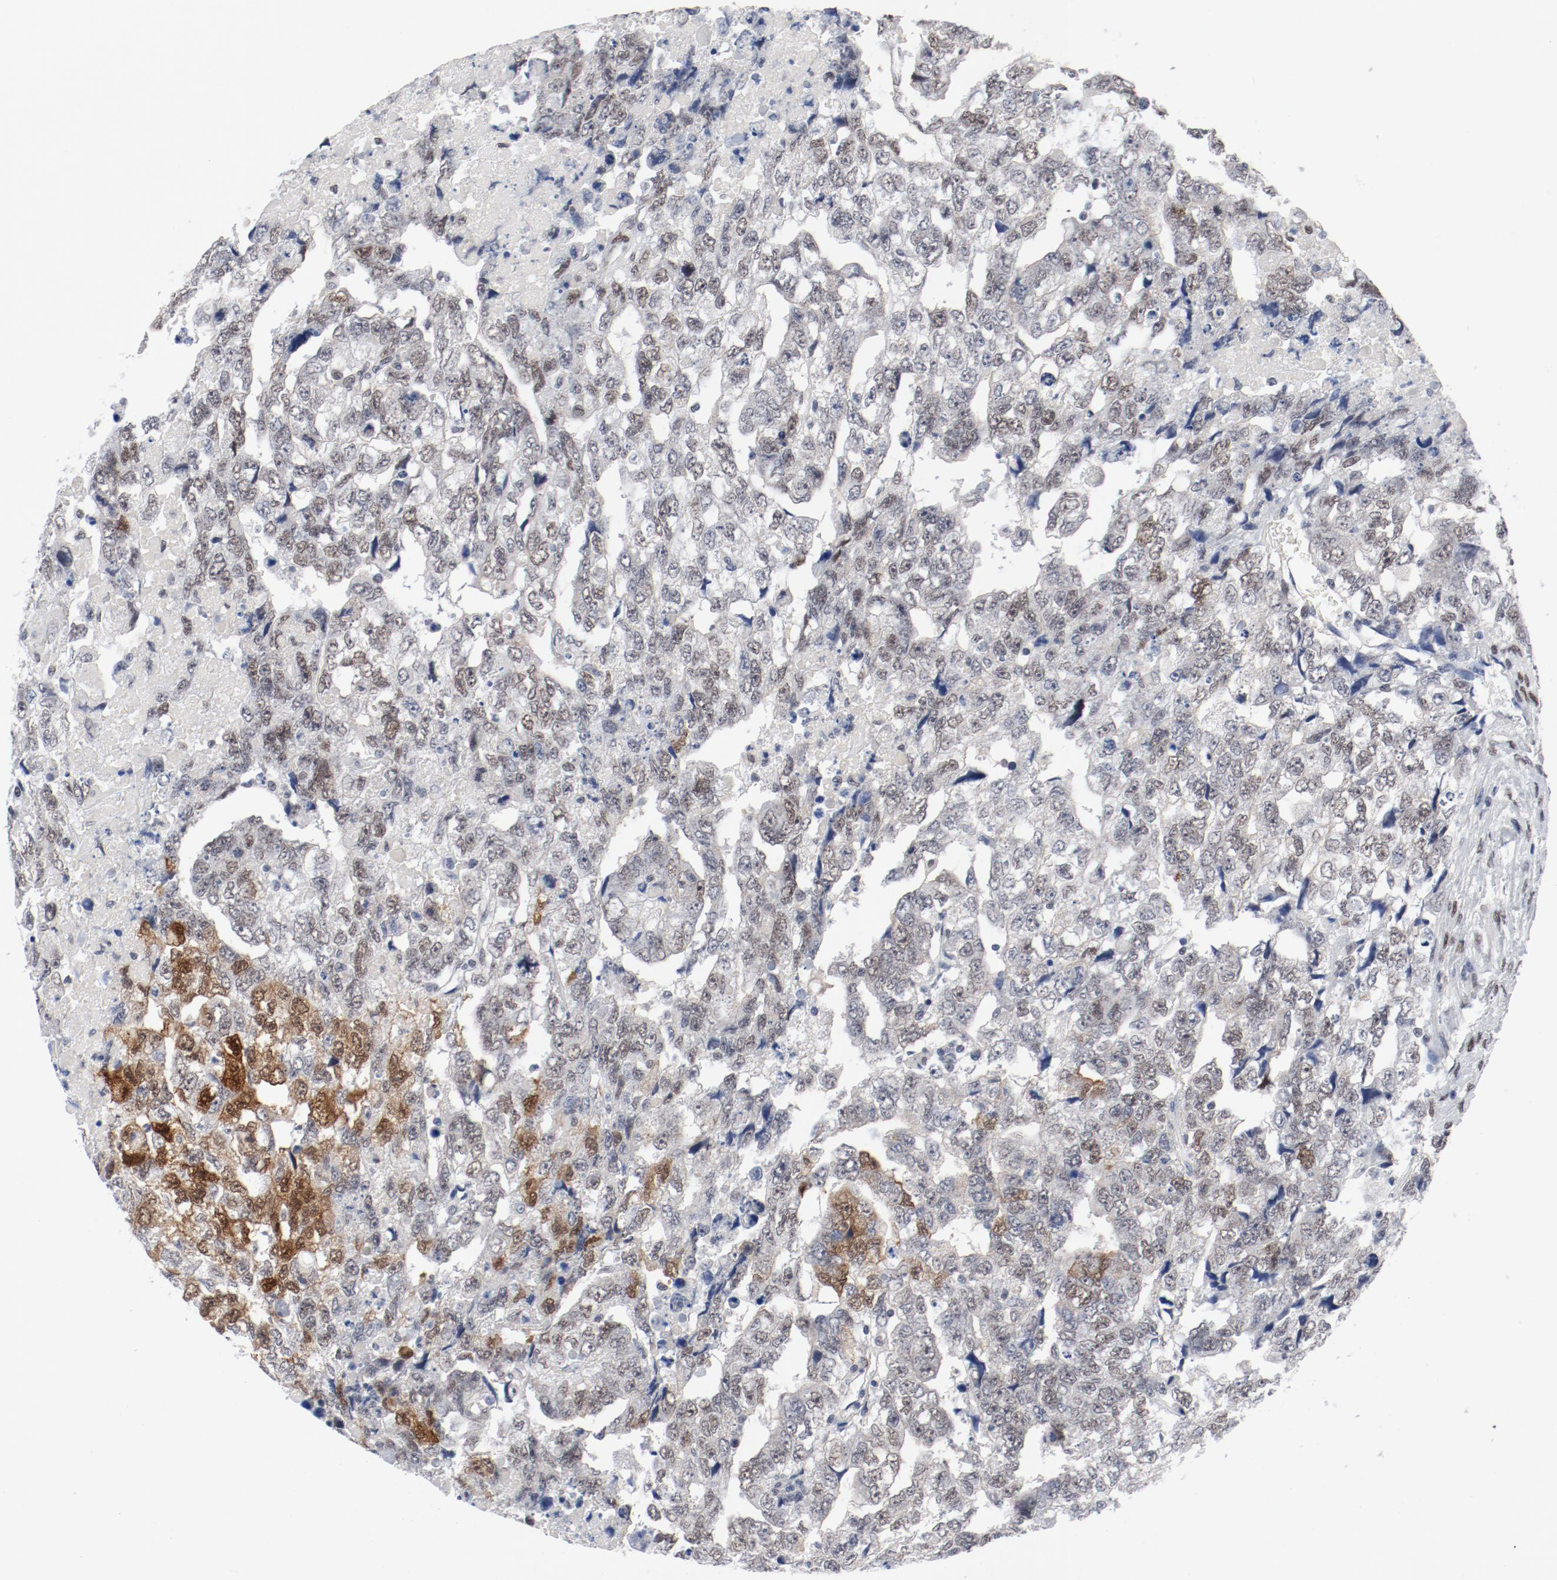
{"staining": {"intensity": "moderate", "quantity": ">75%", "location": "nuclear"}, "tissue": "testis cancer", "cell_type": "Tumor cells", "image_type": "cancer", "snomed": [{"axis": "morphology", "description": "Carcinoma, Embryonal, NOS"}, {"axis": "topography", "description": "Testis"}], "caption": "Human testis embryonal carcinoma stained with a protein marker shows moderate staining in tumor cells.", "gene": "ARNT", "patient": {"sex": "male", "age": 36}}